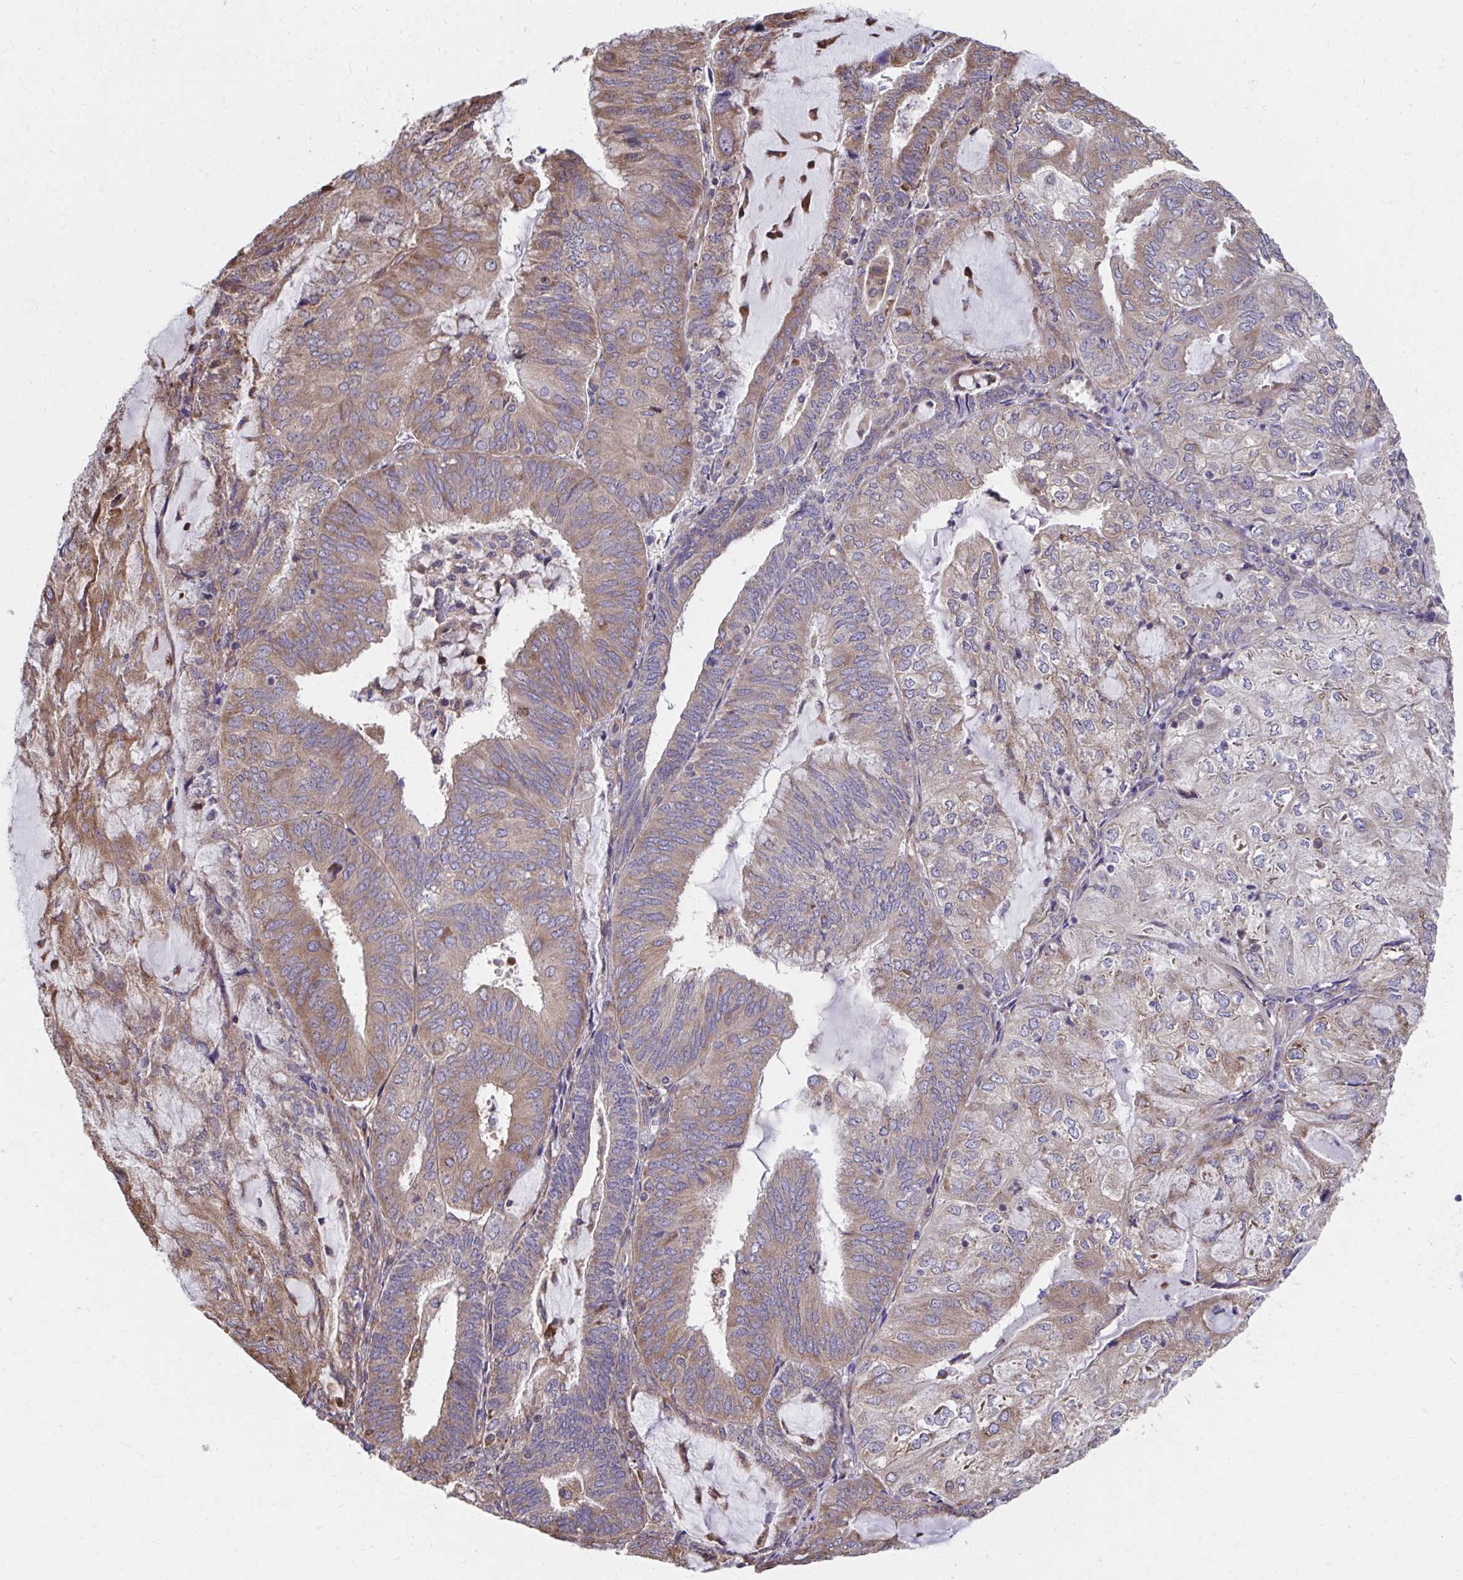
{"staining": {"intensity": "moderate", "quantity": ">75%", "location": "cytoplasmic/membranous"}, "tissue": "endometrial cancer", "cell_type": "Tumor cells", "image_type": "cancer", "snomed": [{"axis": "morphology", "description": "Adenocarcinoma, NOS"}, {"axis": "topography", "description": "Endometrium"}], "caption": "A brown stain labels moderate cytoplasmic/membranous expression of a protein in endometrial adenocarcinoma tumor cells.", "gene": "ZNF778", "patient": {"sex": "female", "age": 81}}